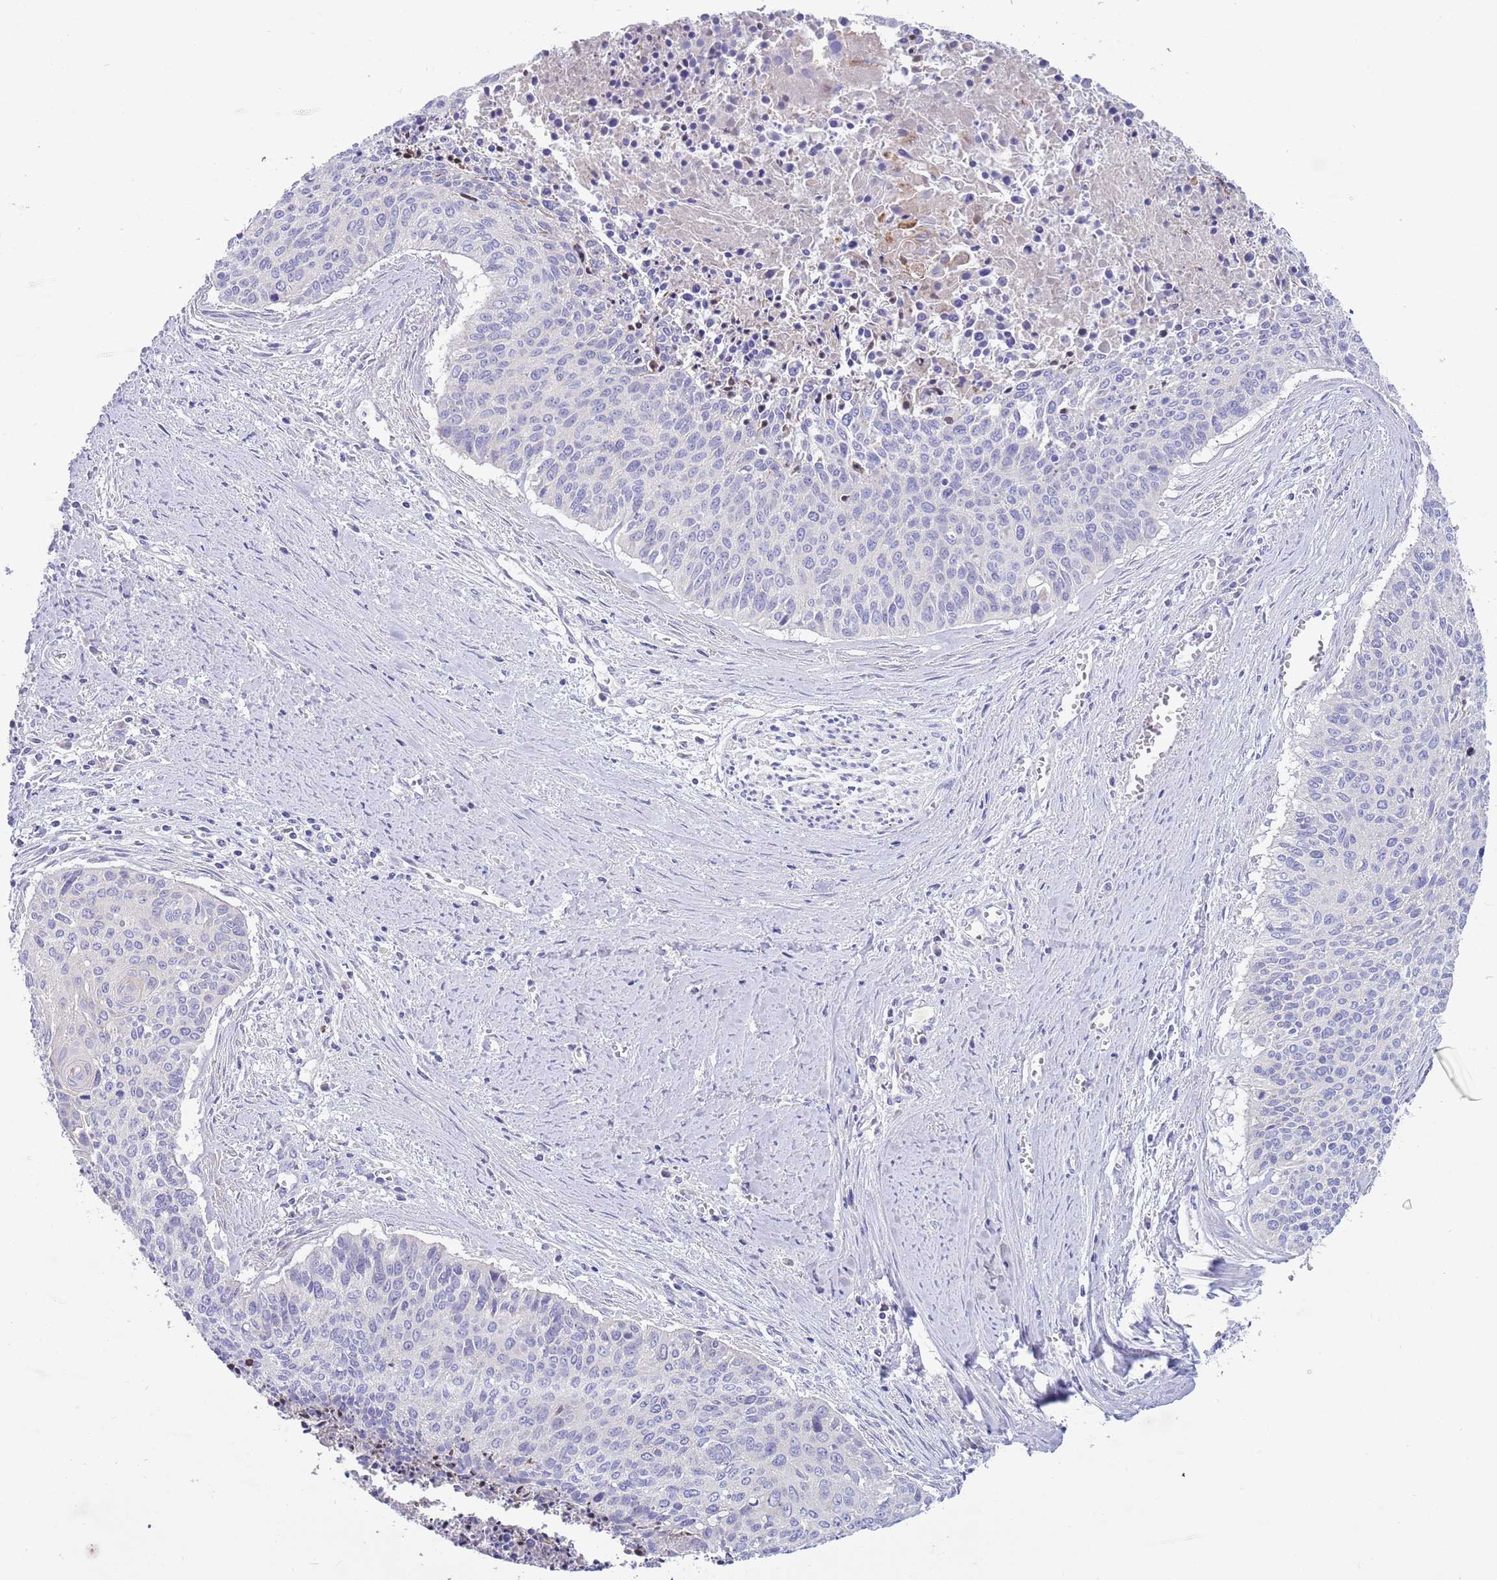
{"staining": {"intensity": "negative", "quantity": "none", "location": "none"}, "tissue": "cervical cancer", "cell_type": "Tumor cells", "image_type": "cancer", "snomed": [{"axis": "morphology", "description": "Squamous cell carcinoma, NOS"}, {"axis": "topography", "description": "Cervix"}], "caption": "High power microscopy micrograph of an IHC photomicrograph of cervical squamous cell carcinoma, revealing no significant expression in tumor cells.", "gene": "DDHD1", "patient": {"sex": "female", "age": 55}}